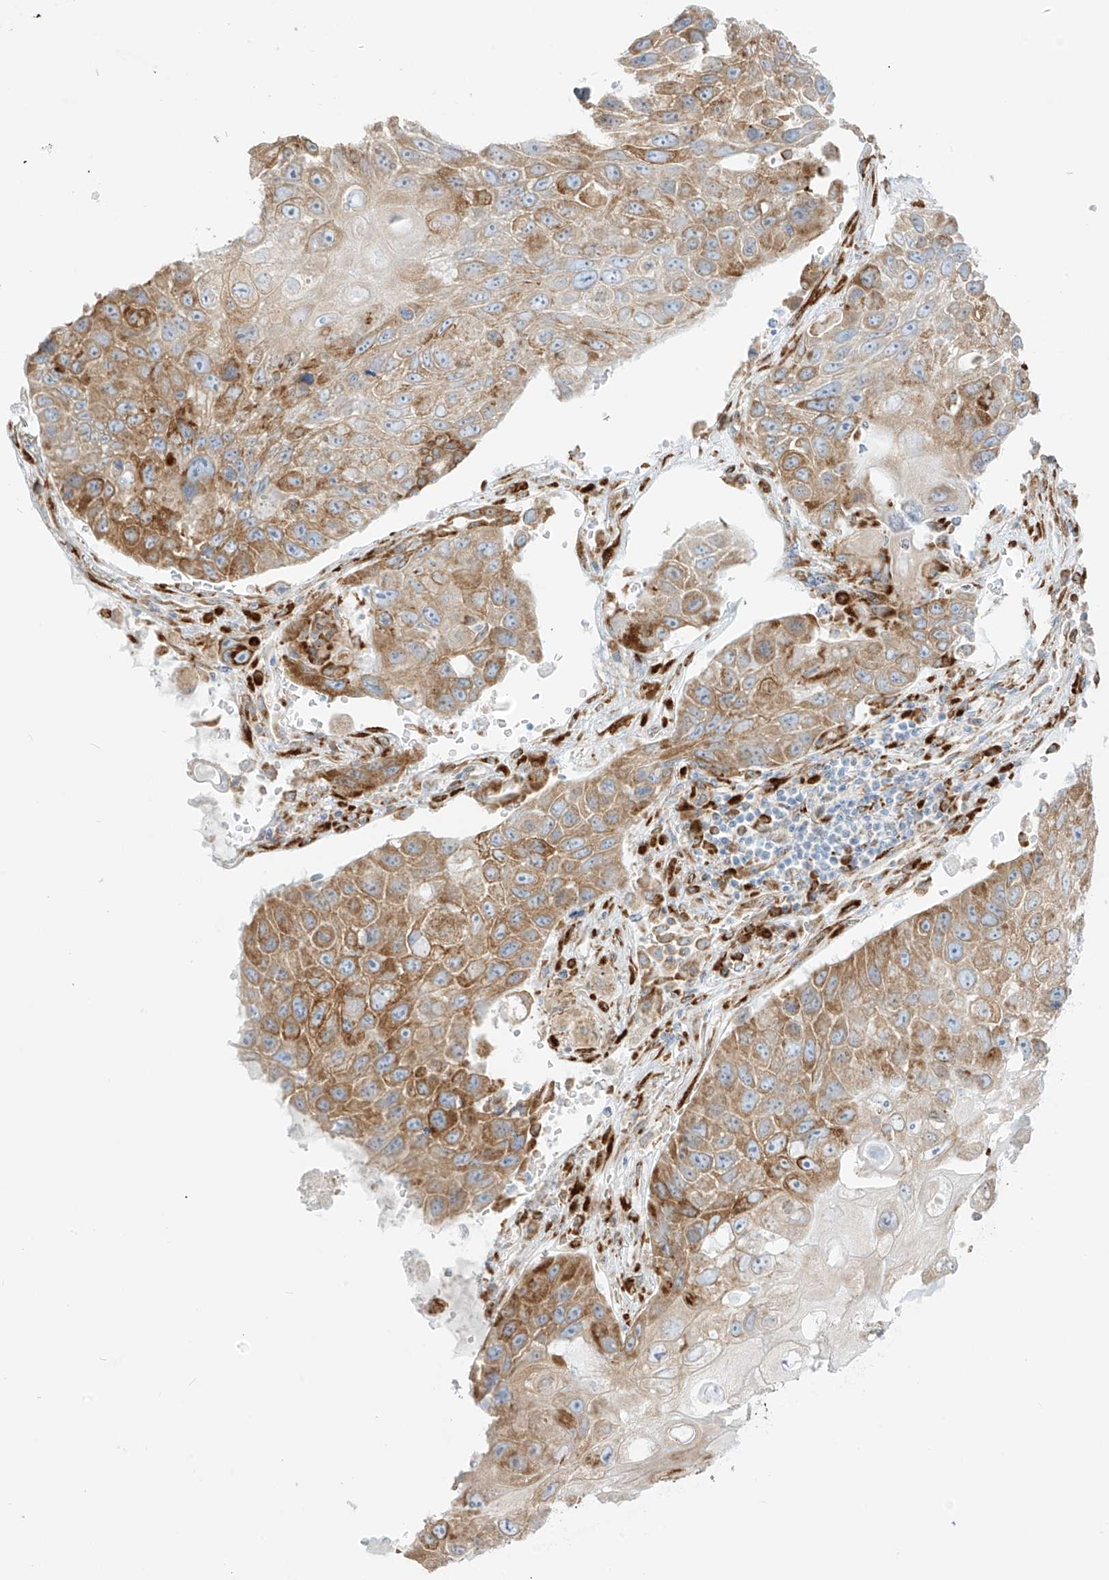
{"staining": {"intensity": "moderate", "quantity": "25%-75%", "location": "cytoplasmic/membranous"}, "tissue": "lung cancer", "cell_type": "Tumor cells", "image_type": "cancer", "snomed": [{"axis": "morphology", "description": "Squamous cell carcinoma, NOS"}, {"axis": "topography", "description": "Lung"}], "caption": "The histopathology image demonstrates immunohistochemical staining of lung squamous cell carcinoma. There is moderate cytoplasmic/membranous staining is identified in approximately 25%-75% of tumor cells.", "gene": "LRRC59", "patient": {"sex": "male", "age": 61}}